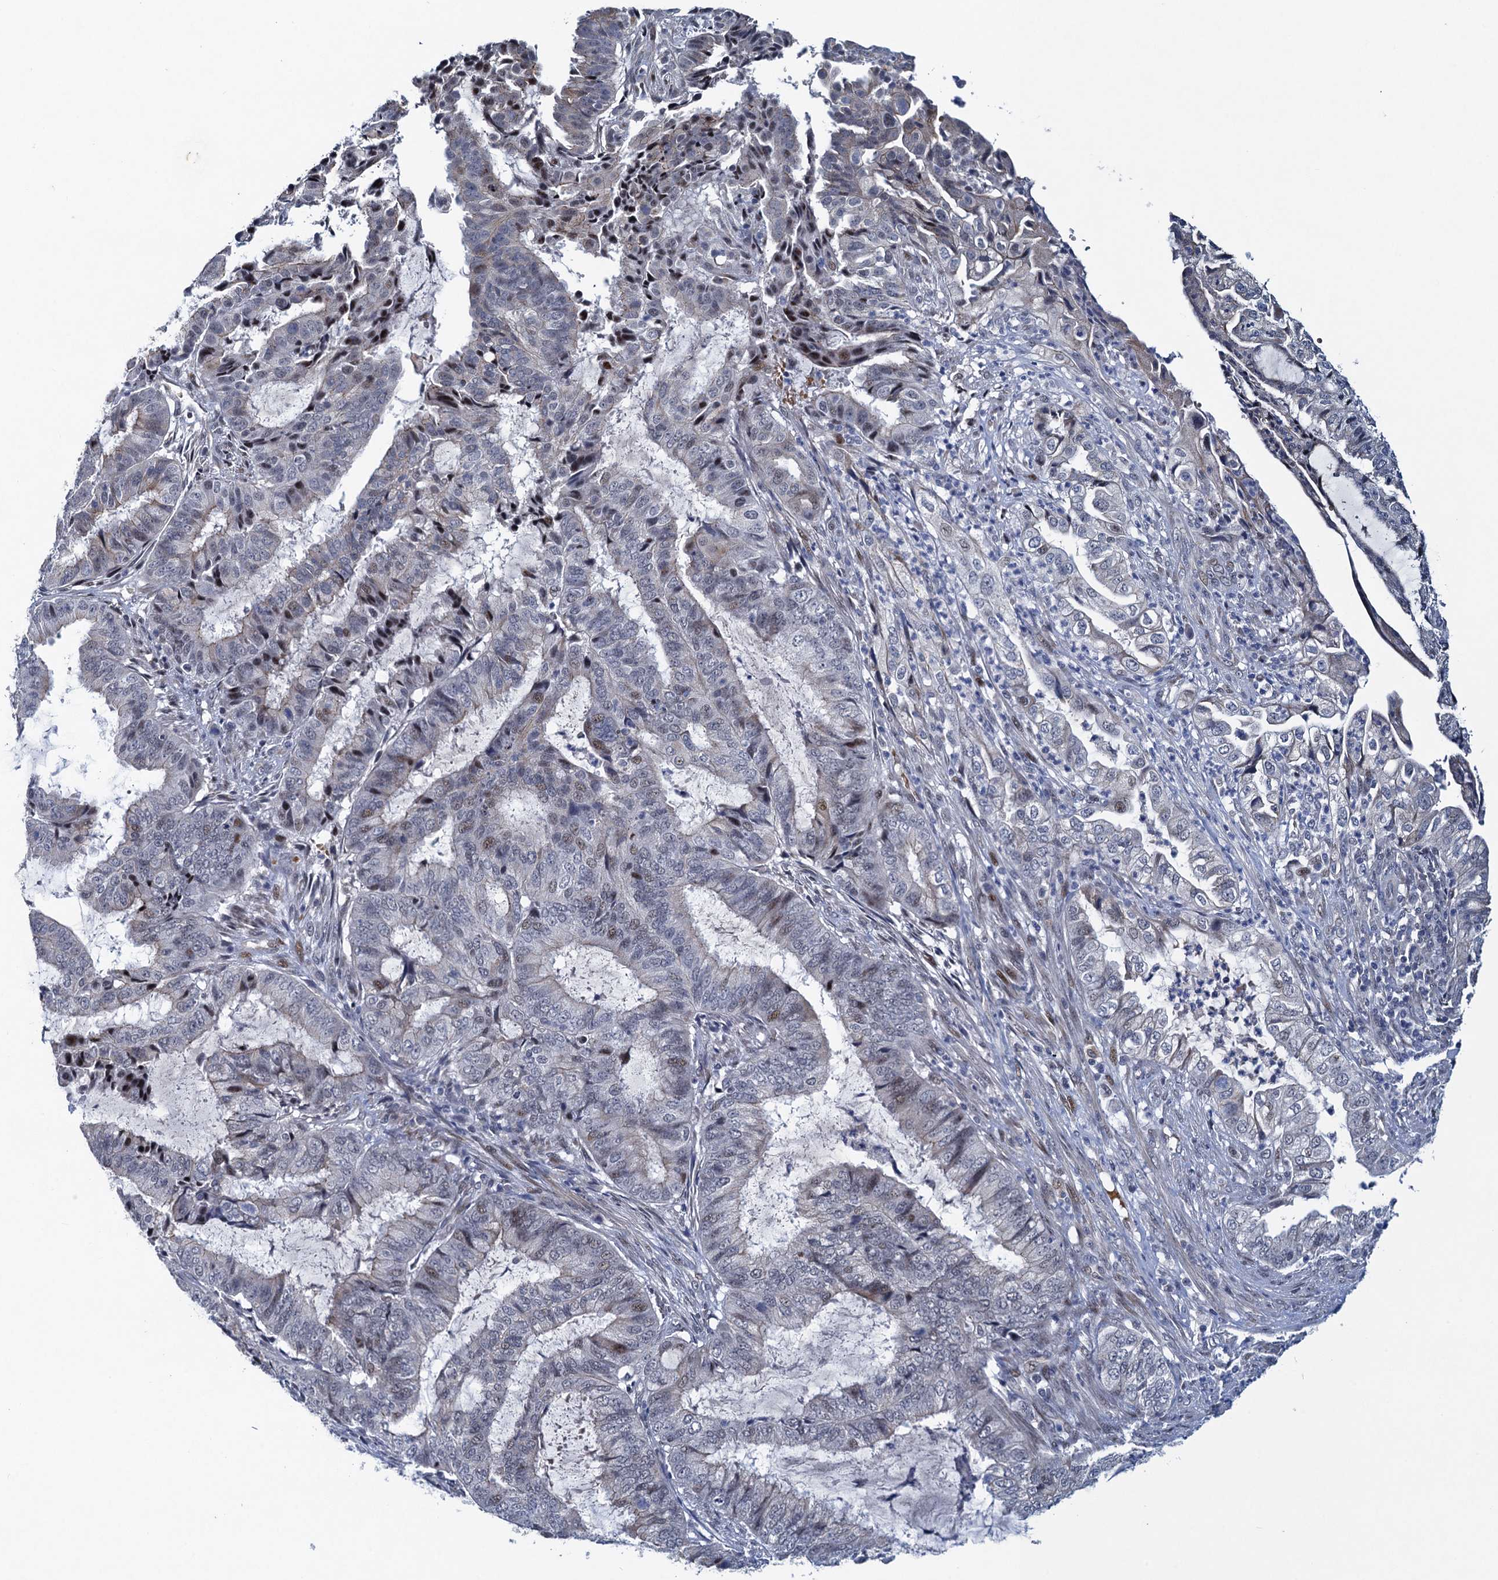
{"staining": {"intensity": "weak", "quantity": "<25%", "location": "nuclear"}, "tissue": "endometrial cancer", "cell_type": "Tumor cells", "image_type": "cancer", "snomed": [{"axis": "morphology", "description": "Adenocarcinoma, NOS"}, {"axis": "topography", "description": "Endometrium"}], "caption": "The IHC image has no significant positivity in tumor cells of endometrial adenocarcinoma tissue.", "gene": "ATOSA", "patient": {"sex": "female", "age": 51}}